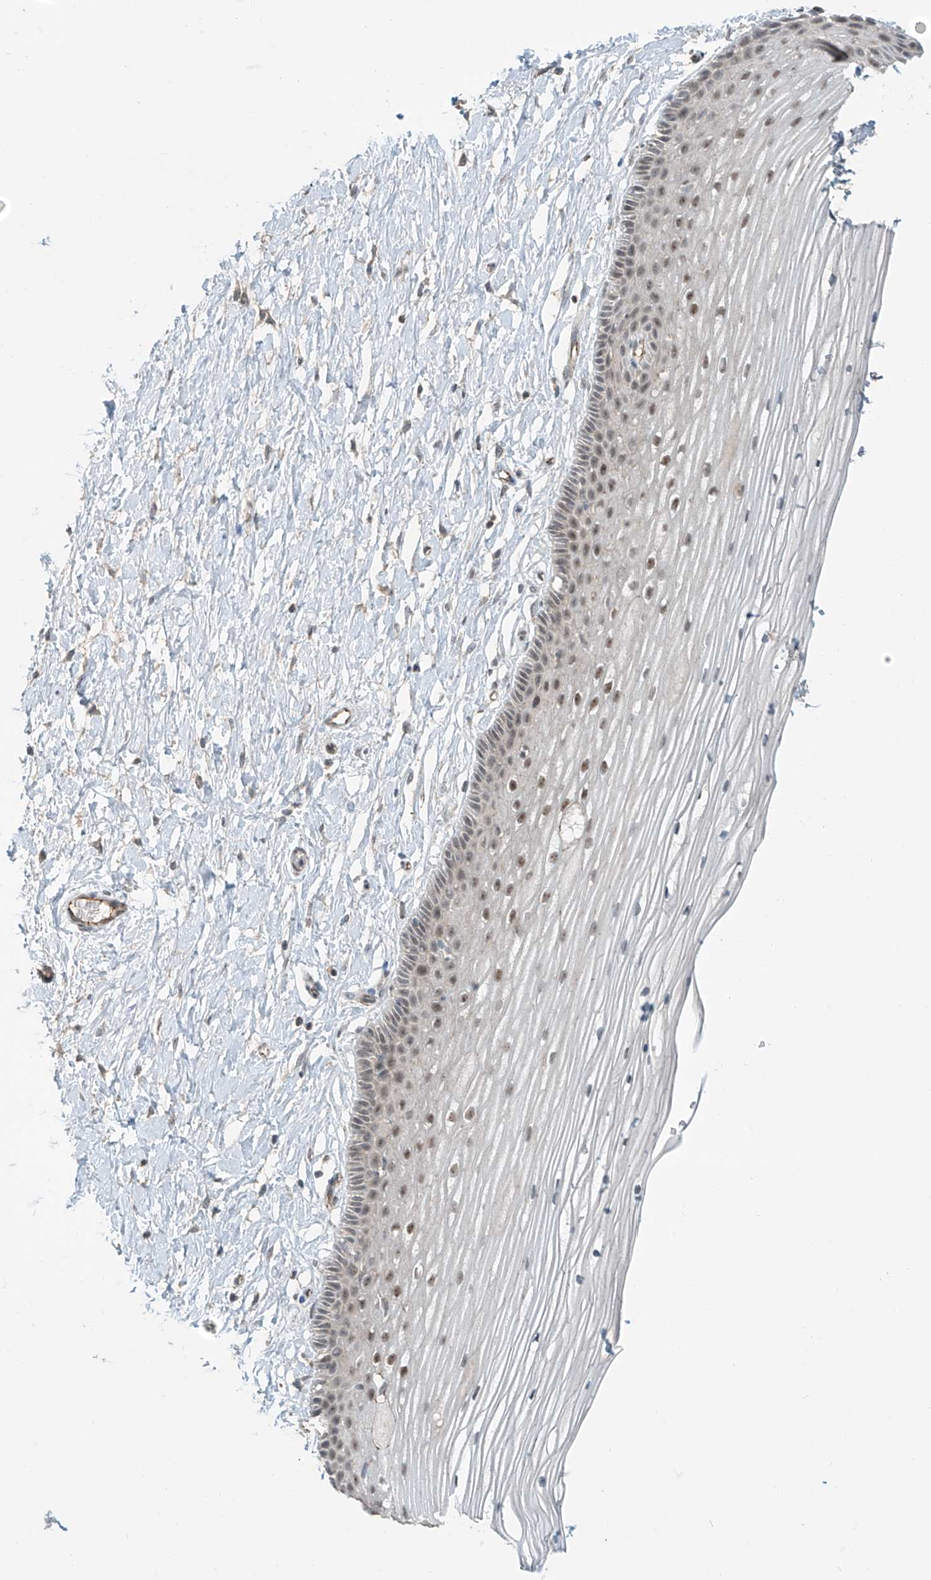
{"staining": {"intensity": "moderate", "quantity": ">75%", "location": "cytoplasmic/membranous,nuclear"}, "tissue": "vagina", "cell_type": "Squamous epithelial cells", "image_type": "normal", "snomed": [{"axis": "morphology", "description": "Normal tissue, NOS"}, {"axis": "topography", "description": "Vagina"}, {"axis": "topography", "description": "Cervix"}], "caption": "Squamous epithelial cells reveal medium levels of moderate cytoplasmic/membranous,nuclear positivity in approximately >75% of cells in unremarkable human vagina. The staining was performed using DAB, with brown indicating positive protein expression. Nuclei are stained blue with hematoxylin.", "gene": "ZNF16", "patient": {"sex": "female", "age": 40}}